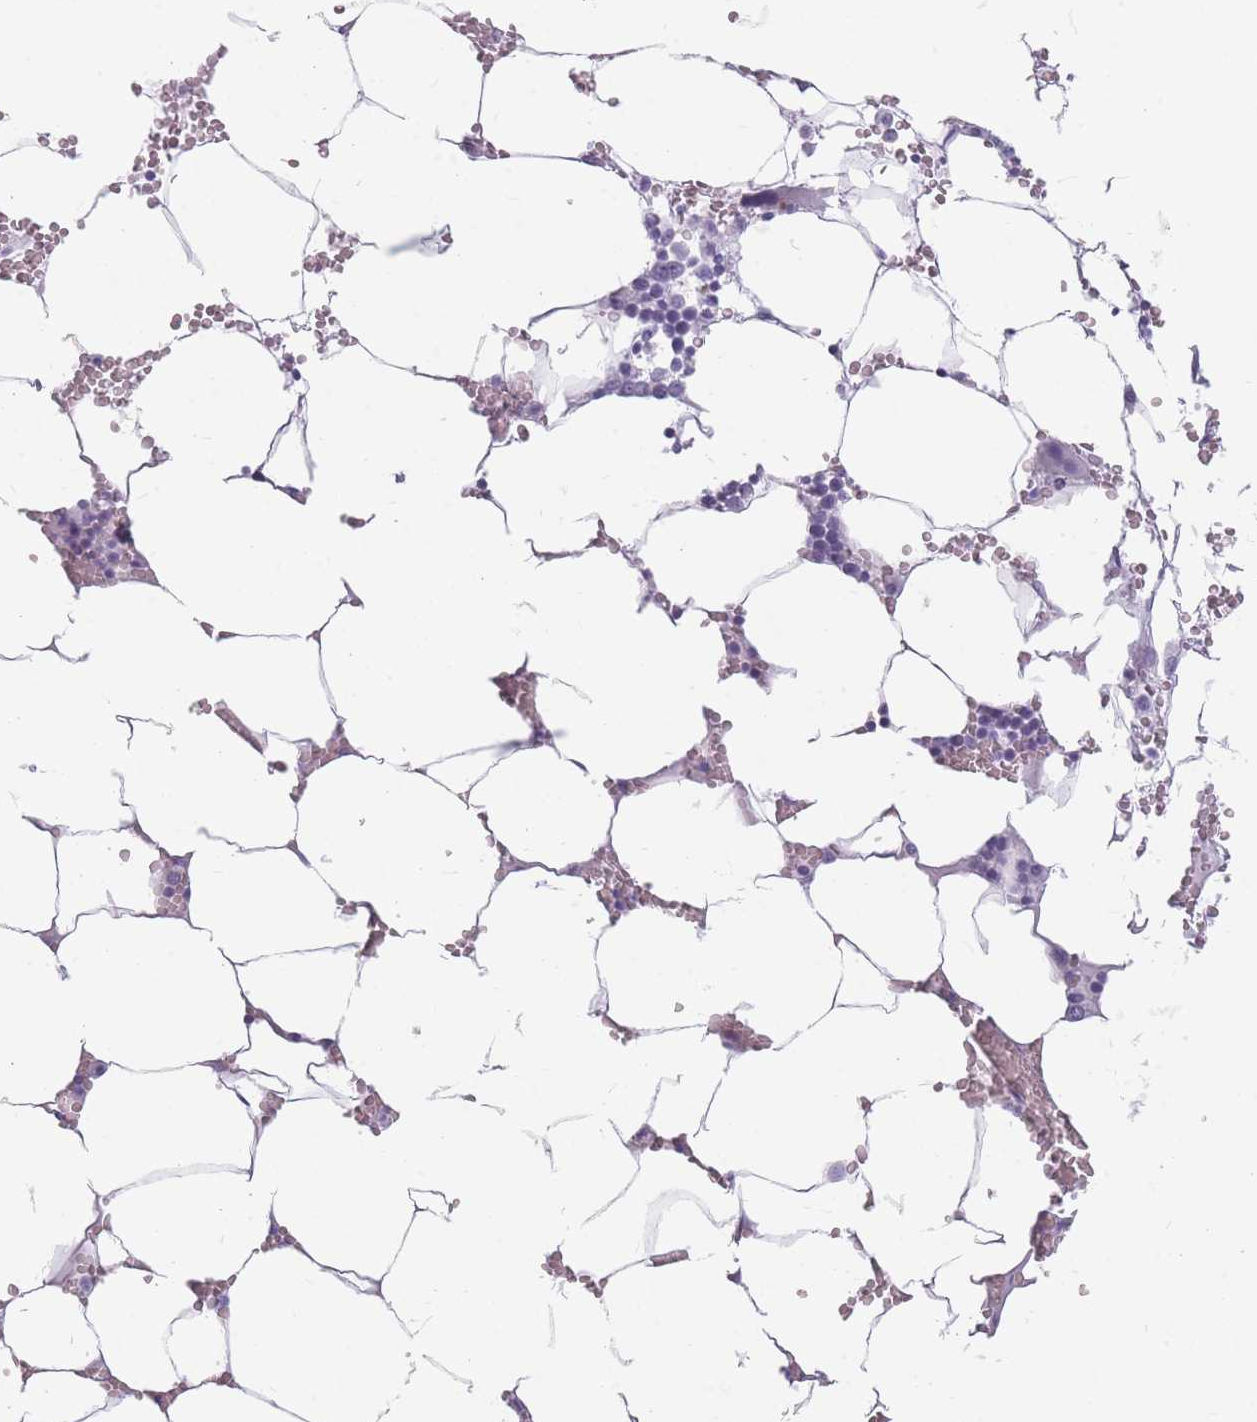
{"staining": {"intensity": "negative", "quantity": "none", "location": "none"}, "tissue": "bone marrow", "cell_type": "Hematopoietic cells", "image_type": "normal", "snomed": [{"axis": "morphology", "description": "Normal tissue, NOS"}, {"axis": "topography", "description": "Bone marrow"}], "caption": "Immunohistochemistry micrograph of normal bone marrow stained for a protein (brown), which demonstrates no positivity in hematopoietic cells.", "gene": "CCNO", "patient": {"sex": "male", "age": 70}}